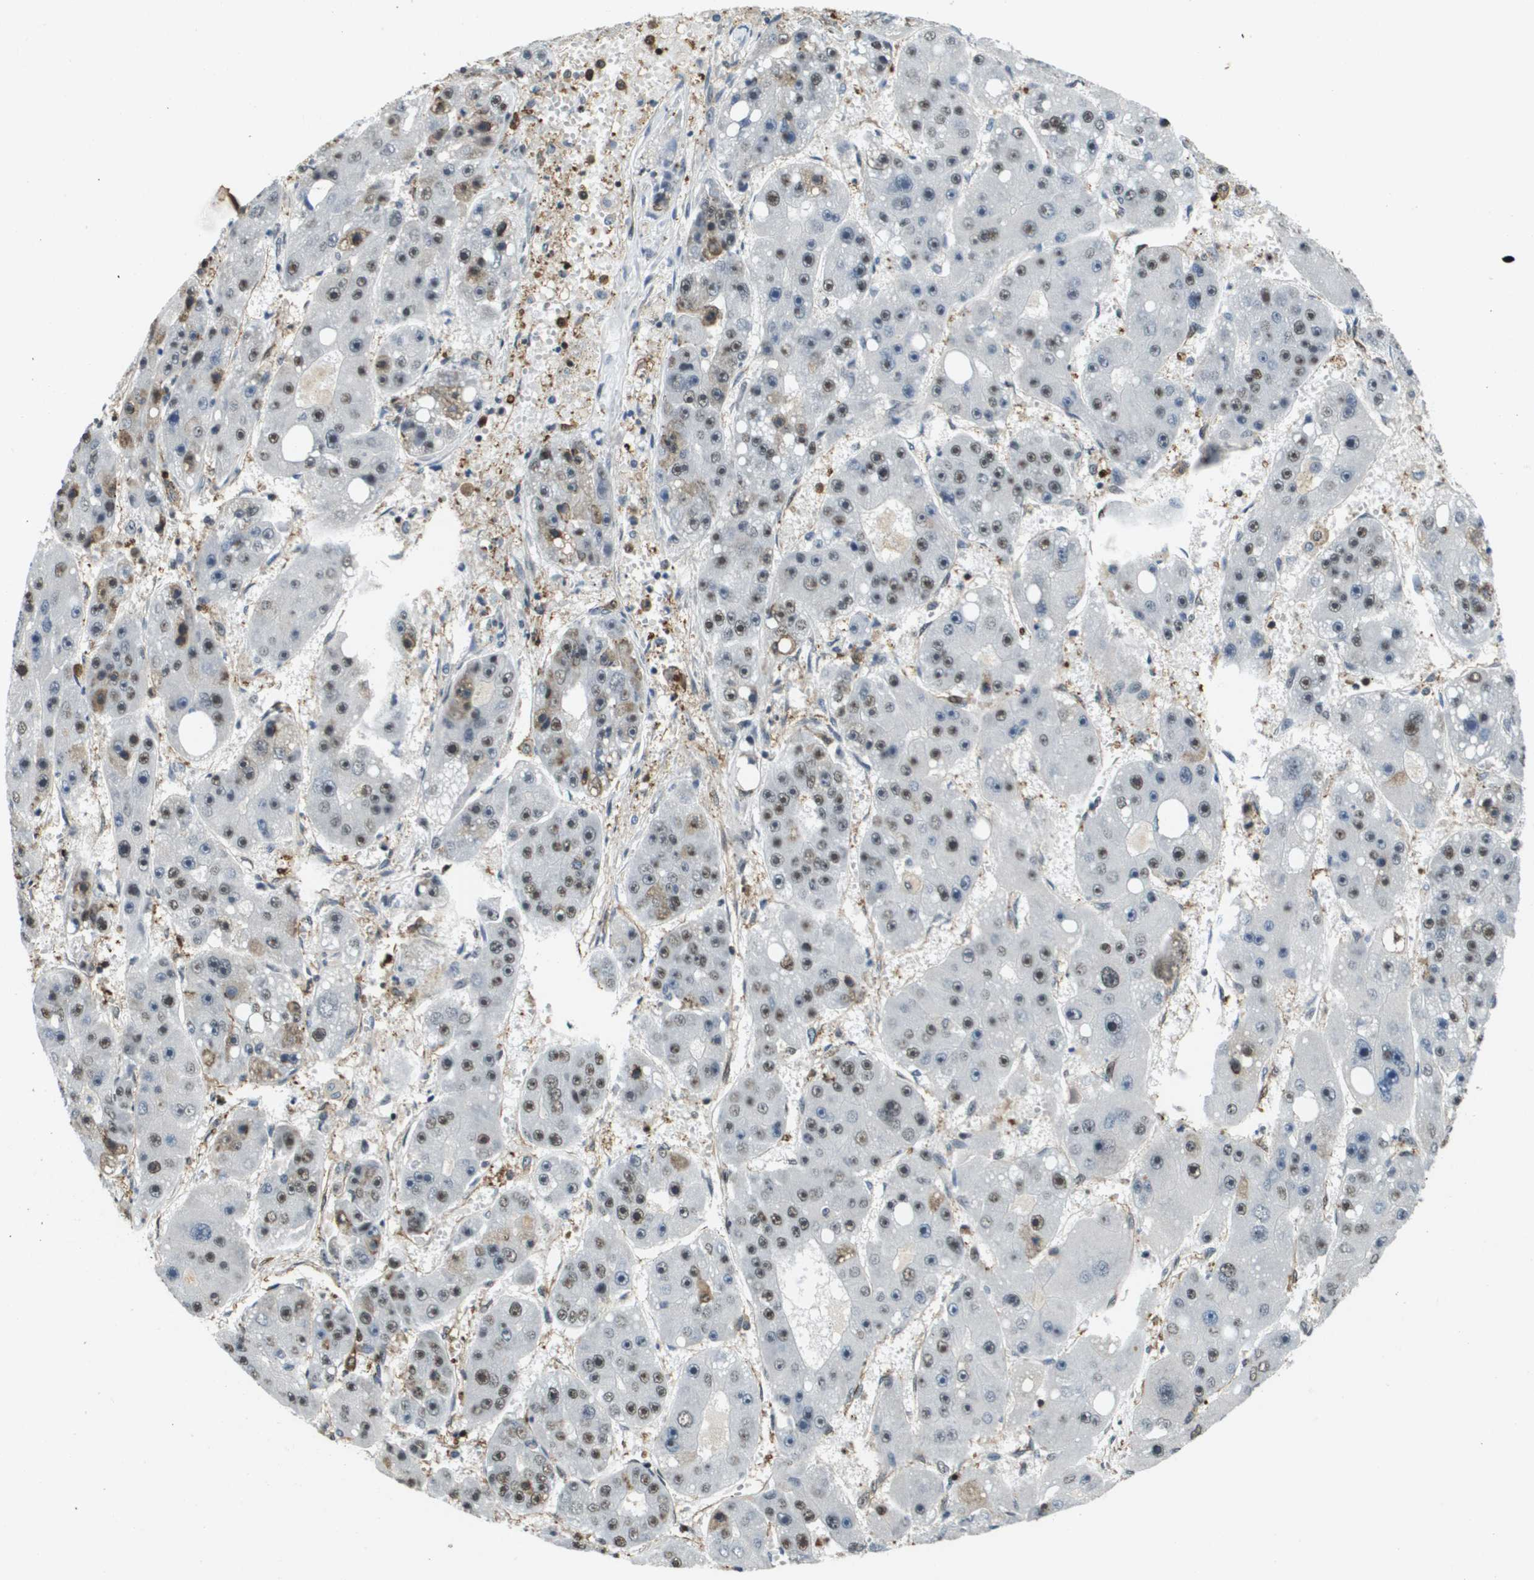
{"staining": {"intensity": "moderate", "quantity": "25%-75%", "location": "nuclear"}, "tissue": "liver cancer", "cell_type": "Tumor cells", "image_type": "cancer", "snomed": [{"axis": "morphology", "description": "Carcinoma, Hepatocellular, NOS"}, {"axis": "topography", "description": "Liver"}], "caption": "Human liver cancer stained with a protein marker exhibits moderate staining in tumor cells.", "gene": "EP400", "patient": {"sex": "female", "age": 61}}